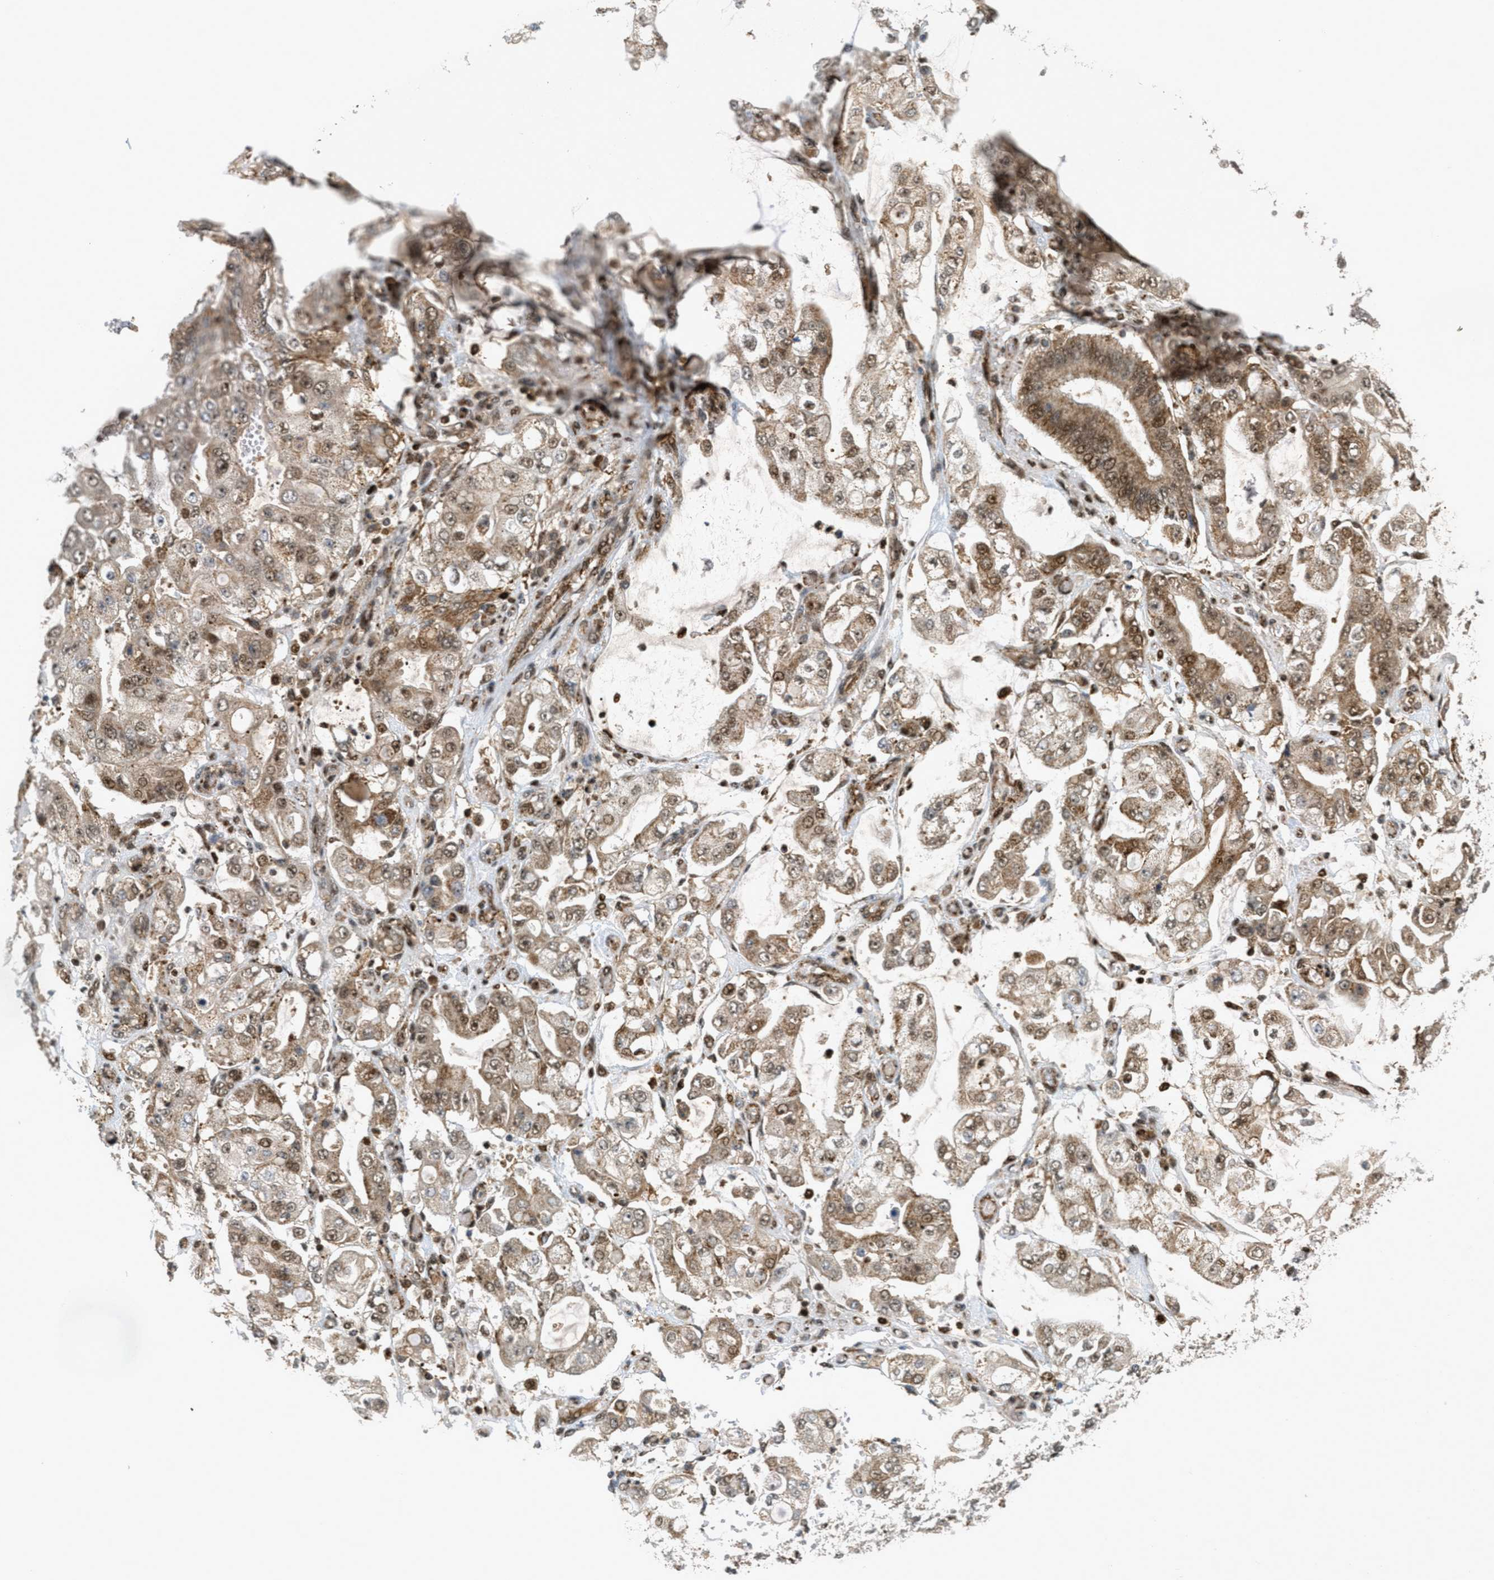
{"staining": {"intensity": "moderate", "quantity": ">75%", "location": "cytoplasmic/membranous,nuclear"}, "tissue": "stomach cancer", "cell_type": "Tumor cells", "image_type": "cancer", "snomed": [{"axis": "morphology", "description": "Adenocarcinoma, NOS"}, {"axis": "topography", "description": "Stomach"}], "caption": "Immunohistochemistry (IHC) histopathology image of neoplastic tissue: human stomach cancer (adenocarcinoma) stained using IHC shows medium levels of moderate protein expression localized specifically in the cytoplasmic/membranous and nuclear of tumor cells, appearing as a cytoplasmic/membranous and nuclear brown color.", "gene": "TLK1", "patient": {"sex": "male", "age": 76}}